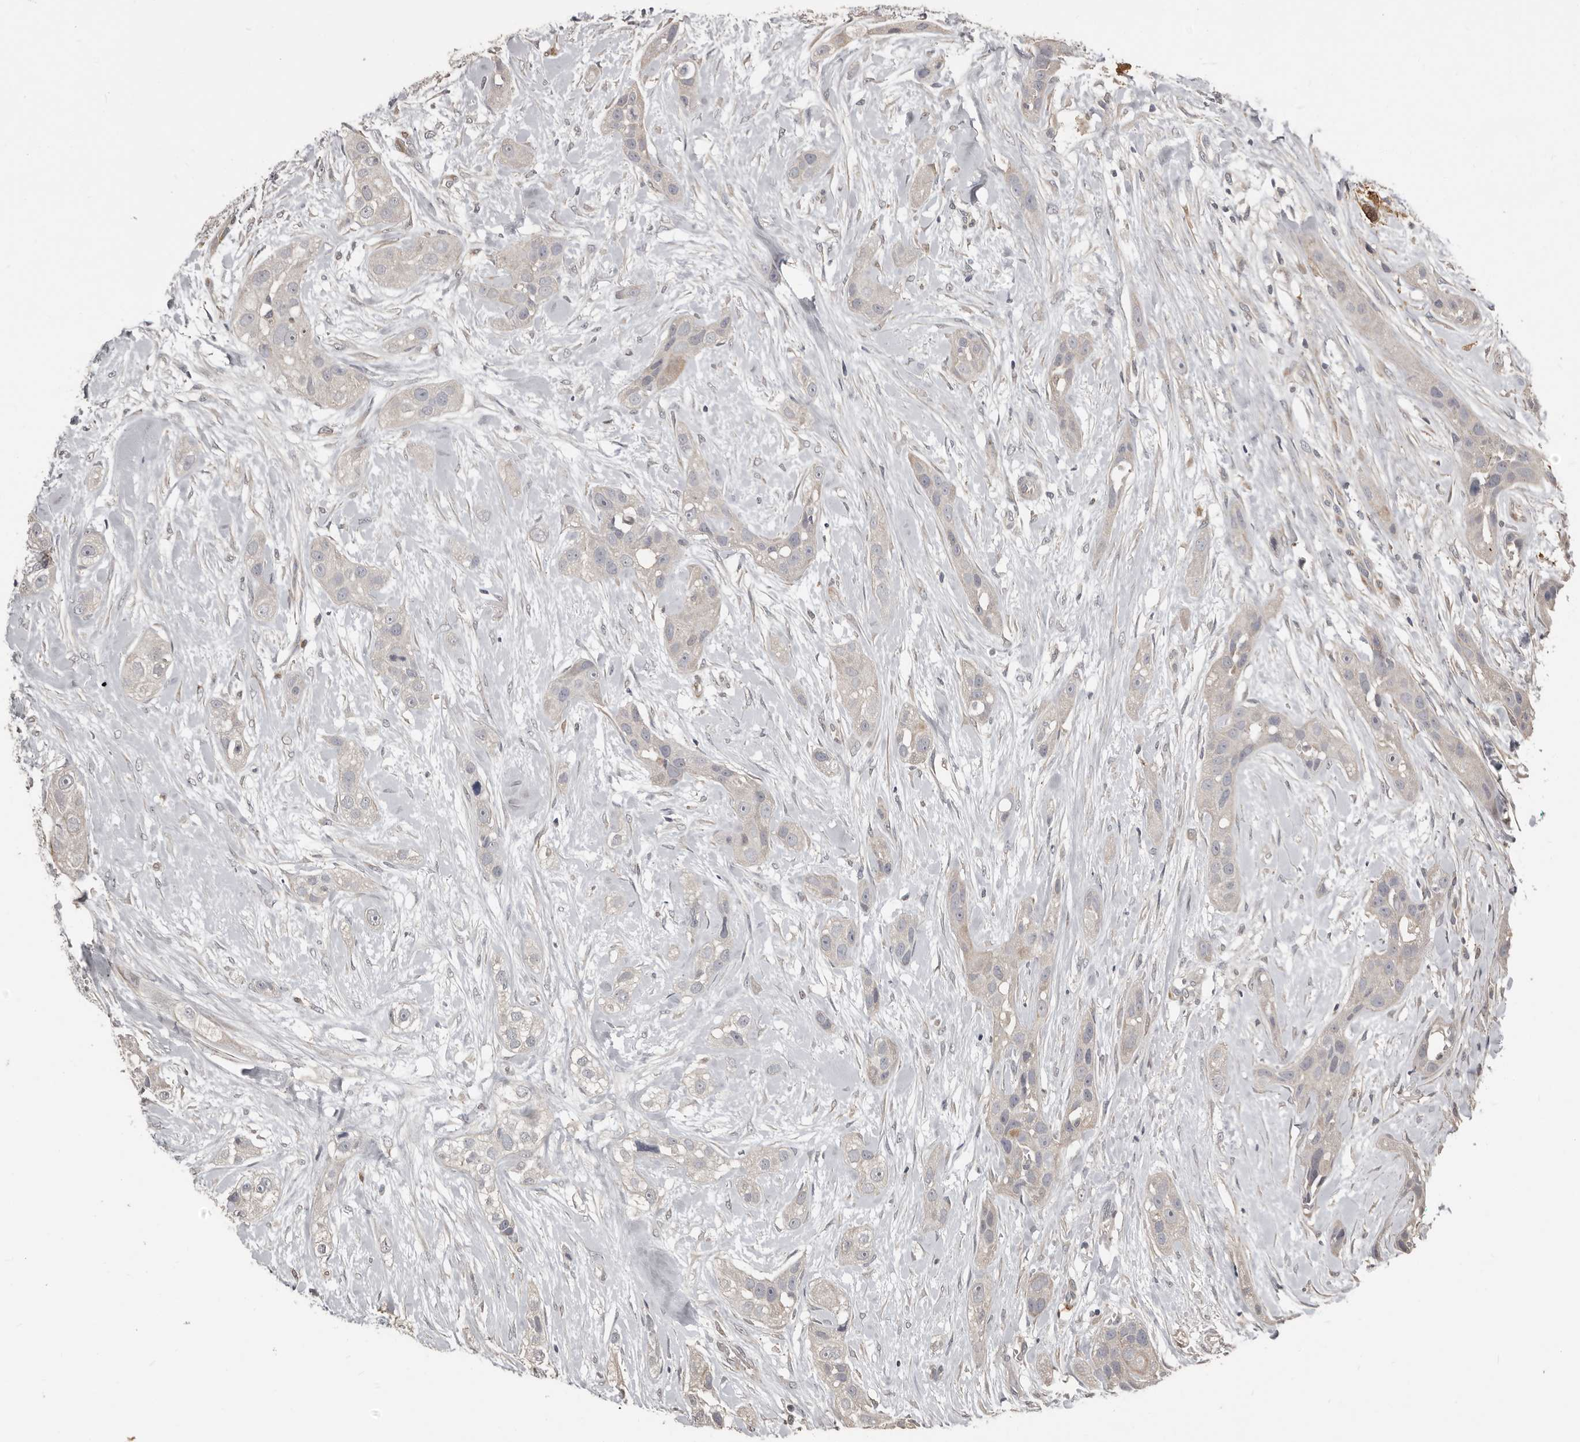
{"staining": {"intensity": "negative", "quantity": "none", "location": "none"}, "tissue": "head and neck cancer", "cell_type": "Tumor cells", "image_type": "cancer", "snomed": [{"axis": "morphology", "description": "Normal tissue, NOS"}, {"axis": "morphology", "description": "Squamous cell carcinoma, NOS"}, {"axis": "topography", "description": "Skeletal muscle"}, {"axis": "topography", "description": "Head-Neck"}], "caption": "A histopathology image of head and neck squamous cell carcinoma stained for a protein exhibits no brown staining in tumor cells.", "gene": "KCNJ8", "patient": {"sex": "male", "age": 51}}